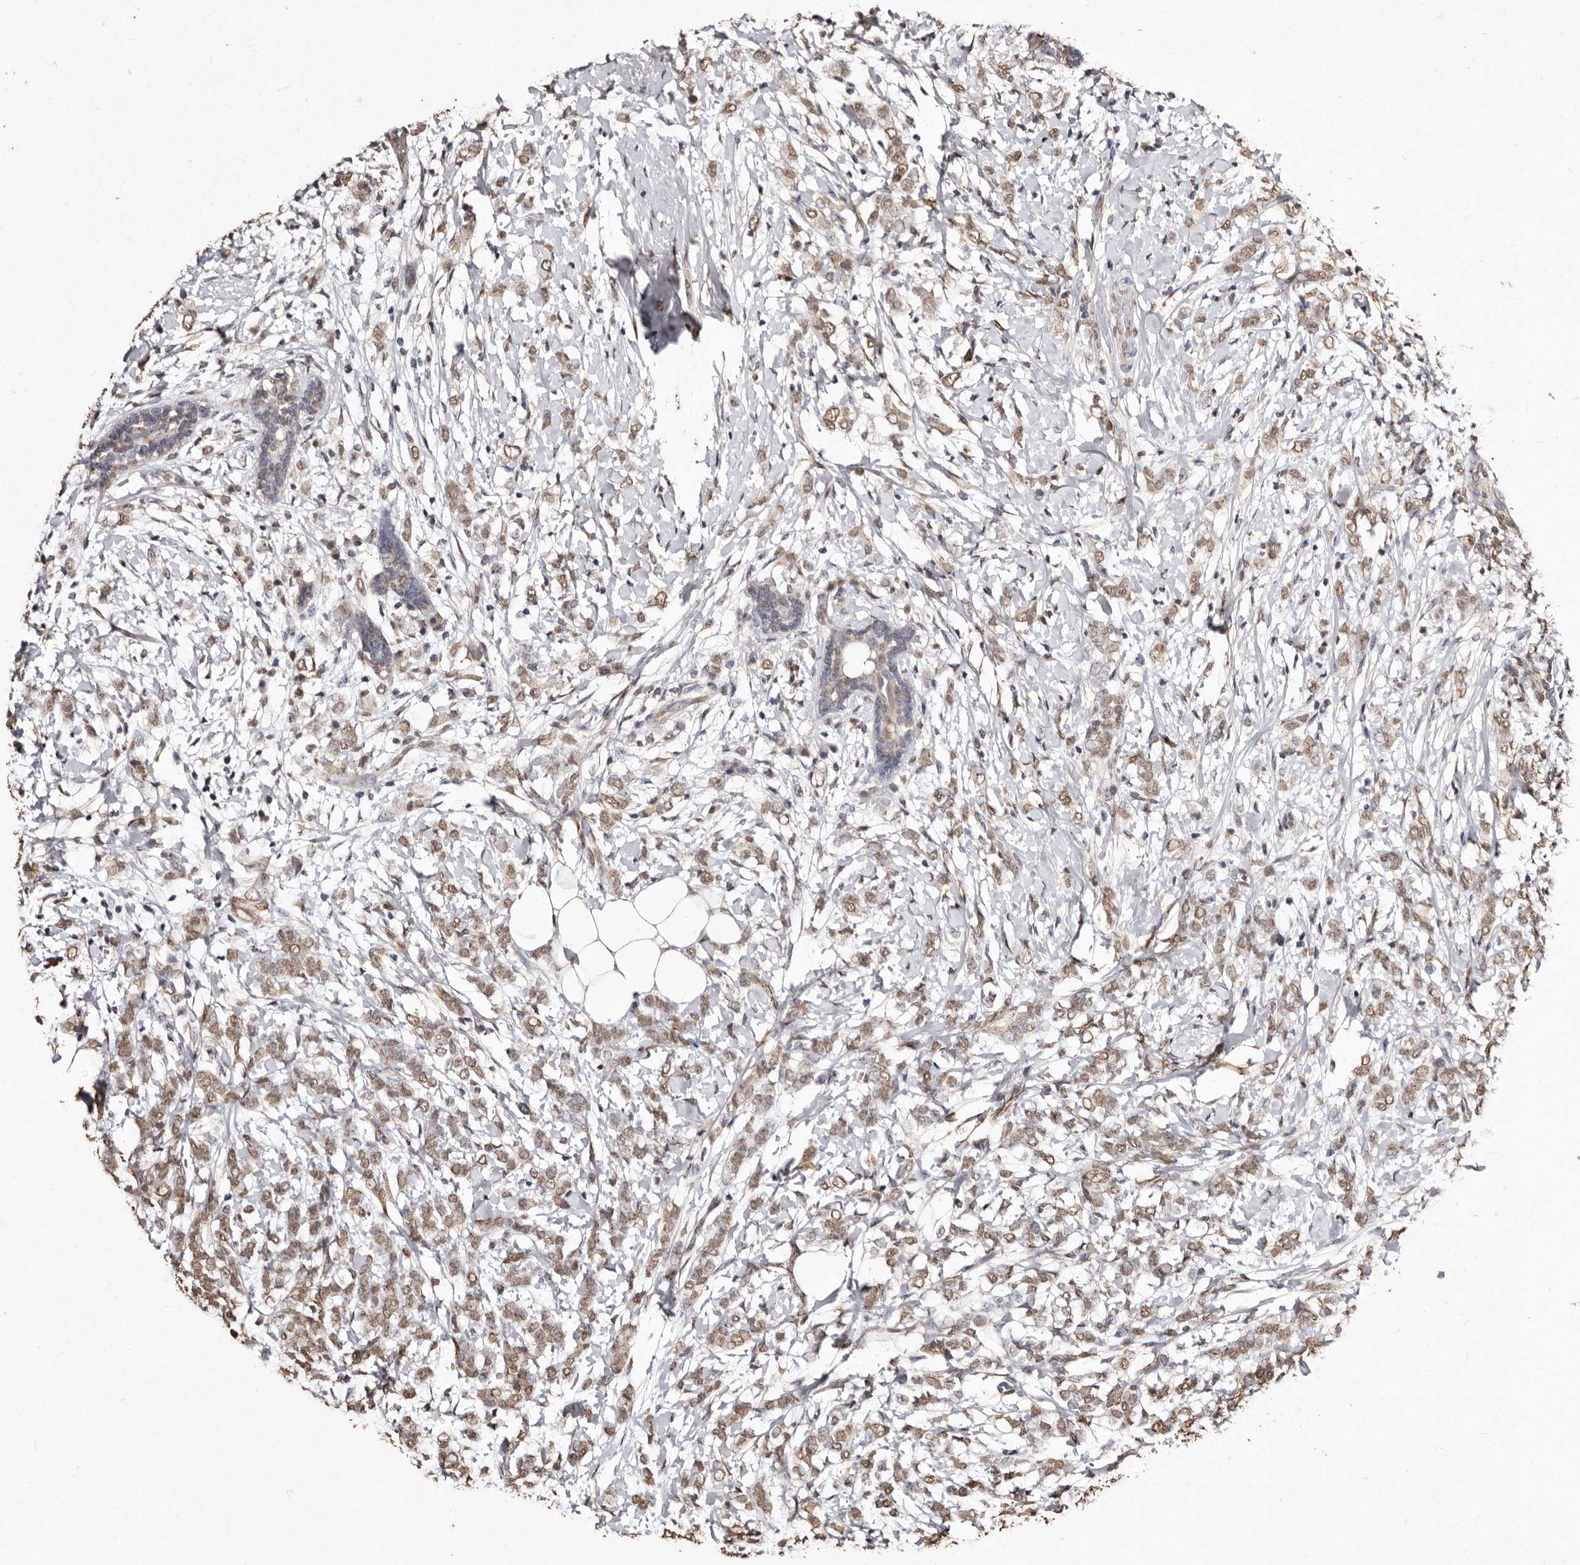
{"staining": {"intensity": "moderate", "quantity": ">75%", "location": "nuclear"}, "tissue": "breast cancer", "cell_type": "Tumor cells", "image_type": "cancer", "snomed": [{"axis": "morphology", "description": "Normal tissue, NOS"}, {"axis": "morphology", "description": "Lobular carcinoma"}, {"axis": "topography", "description": "Breast"}], "caption": "Protein staining of breast lobular carcinoma tissue displays moderate nuclear staining in approximately >75% of tumor cells.", "gene": "ERBB4", "patient": {"sex": "female", "age": 47}}